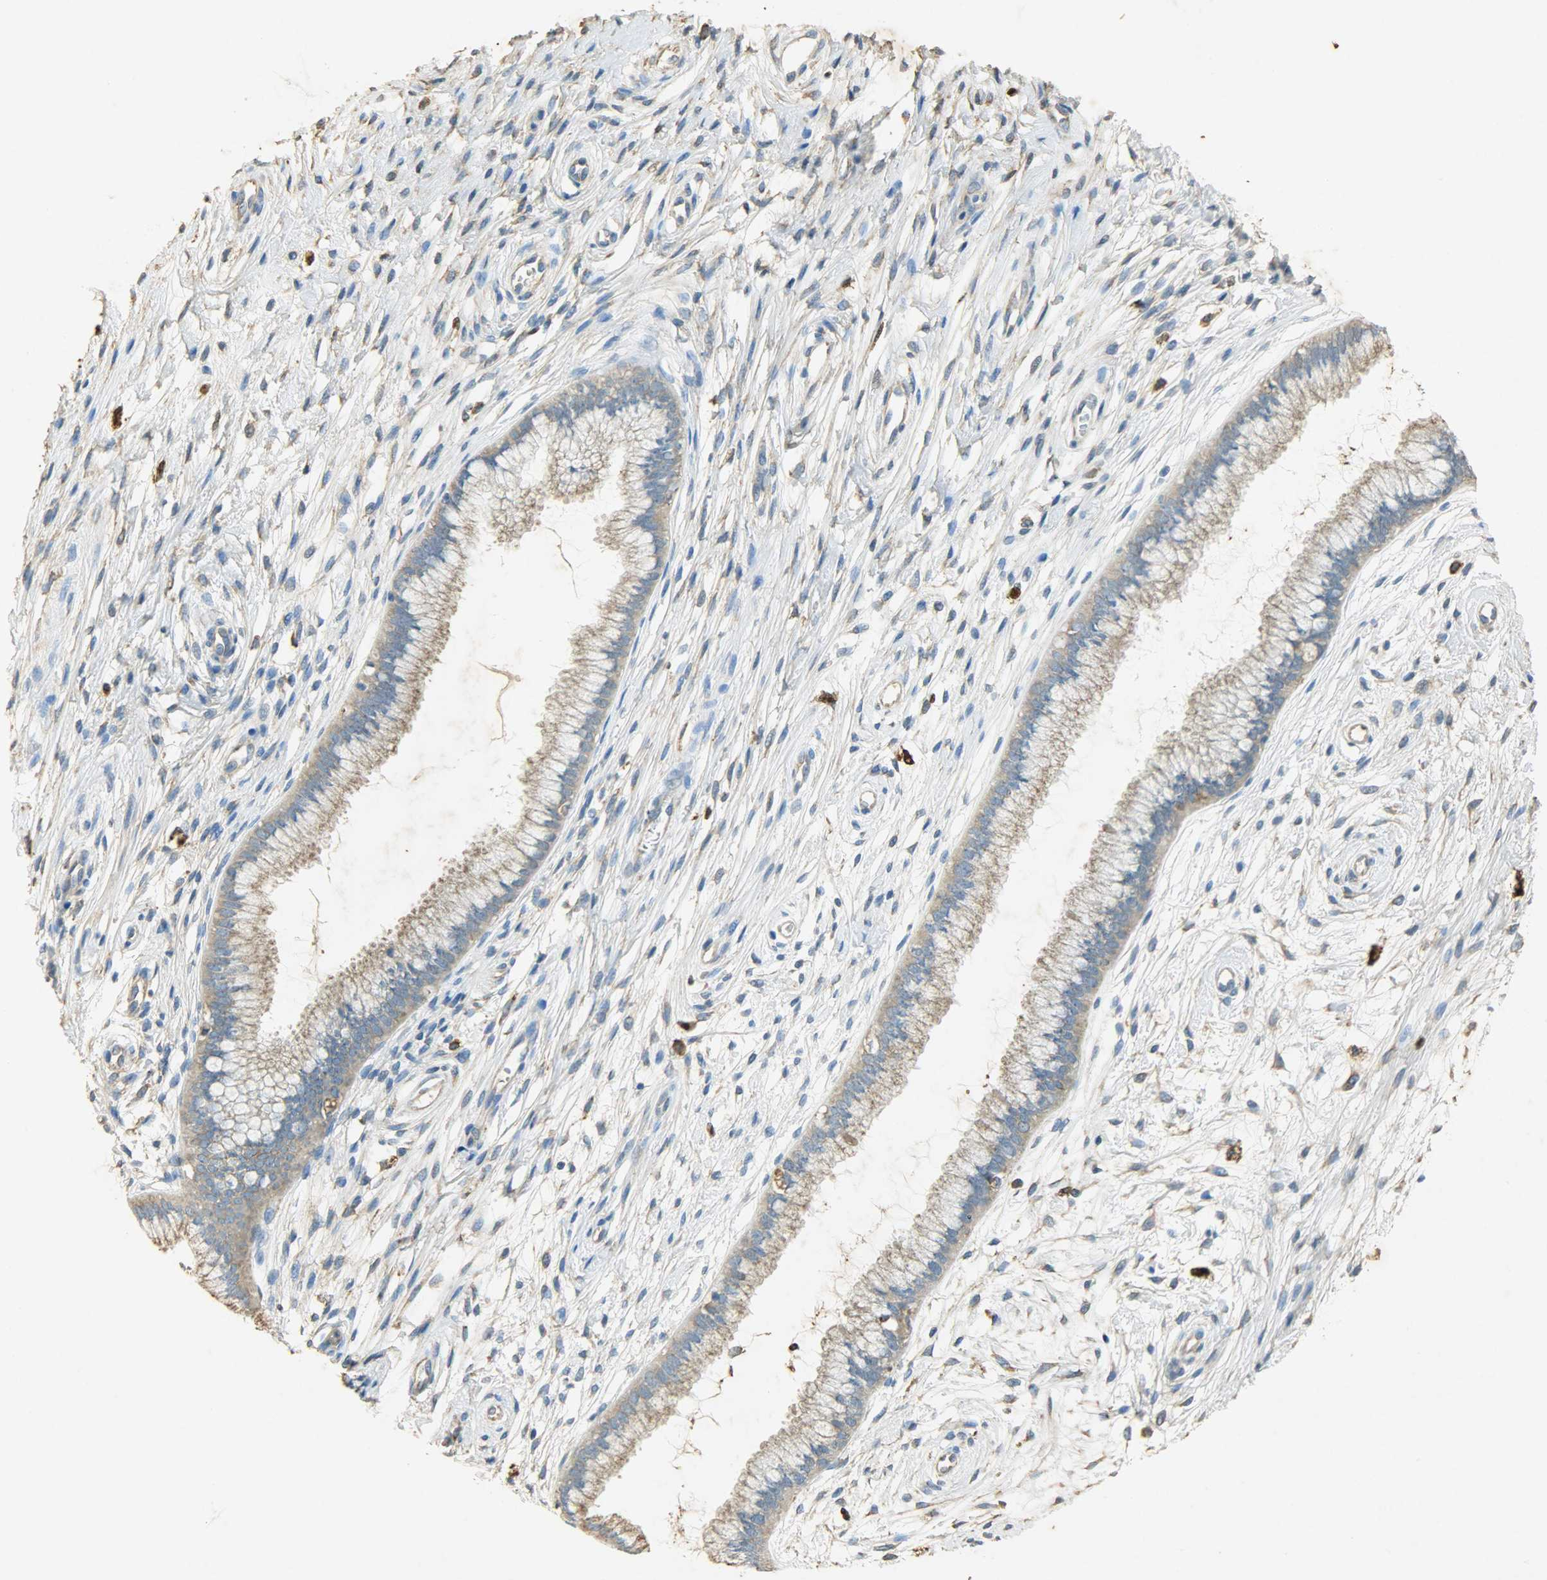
{"staining": {"intensity": "weak", "quantity": ">75%", "location": "cytoplasmic/membranous"}, "tissue": "cervix", "cell_type": "Glandular cells", "image_type": "normal", "snomed": [{"axis": "morphology", "description": "Normal tissue, NOS"}, {"axis": "topography", "description": "Cervix"}], "caption": "Protein analysis of benign cervix reveals weak cytoplasmic/membranous expression in about >75% of glandular cells.", "gene": "HSPA5", "patient": {"sex": "female", "age": 39}}